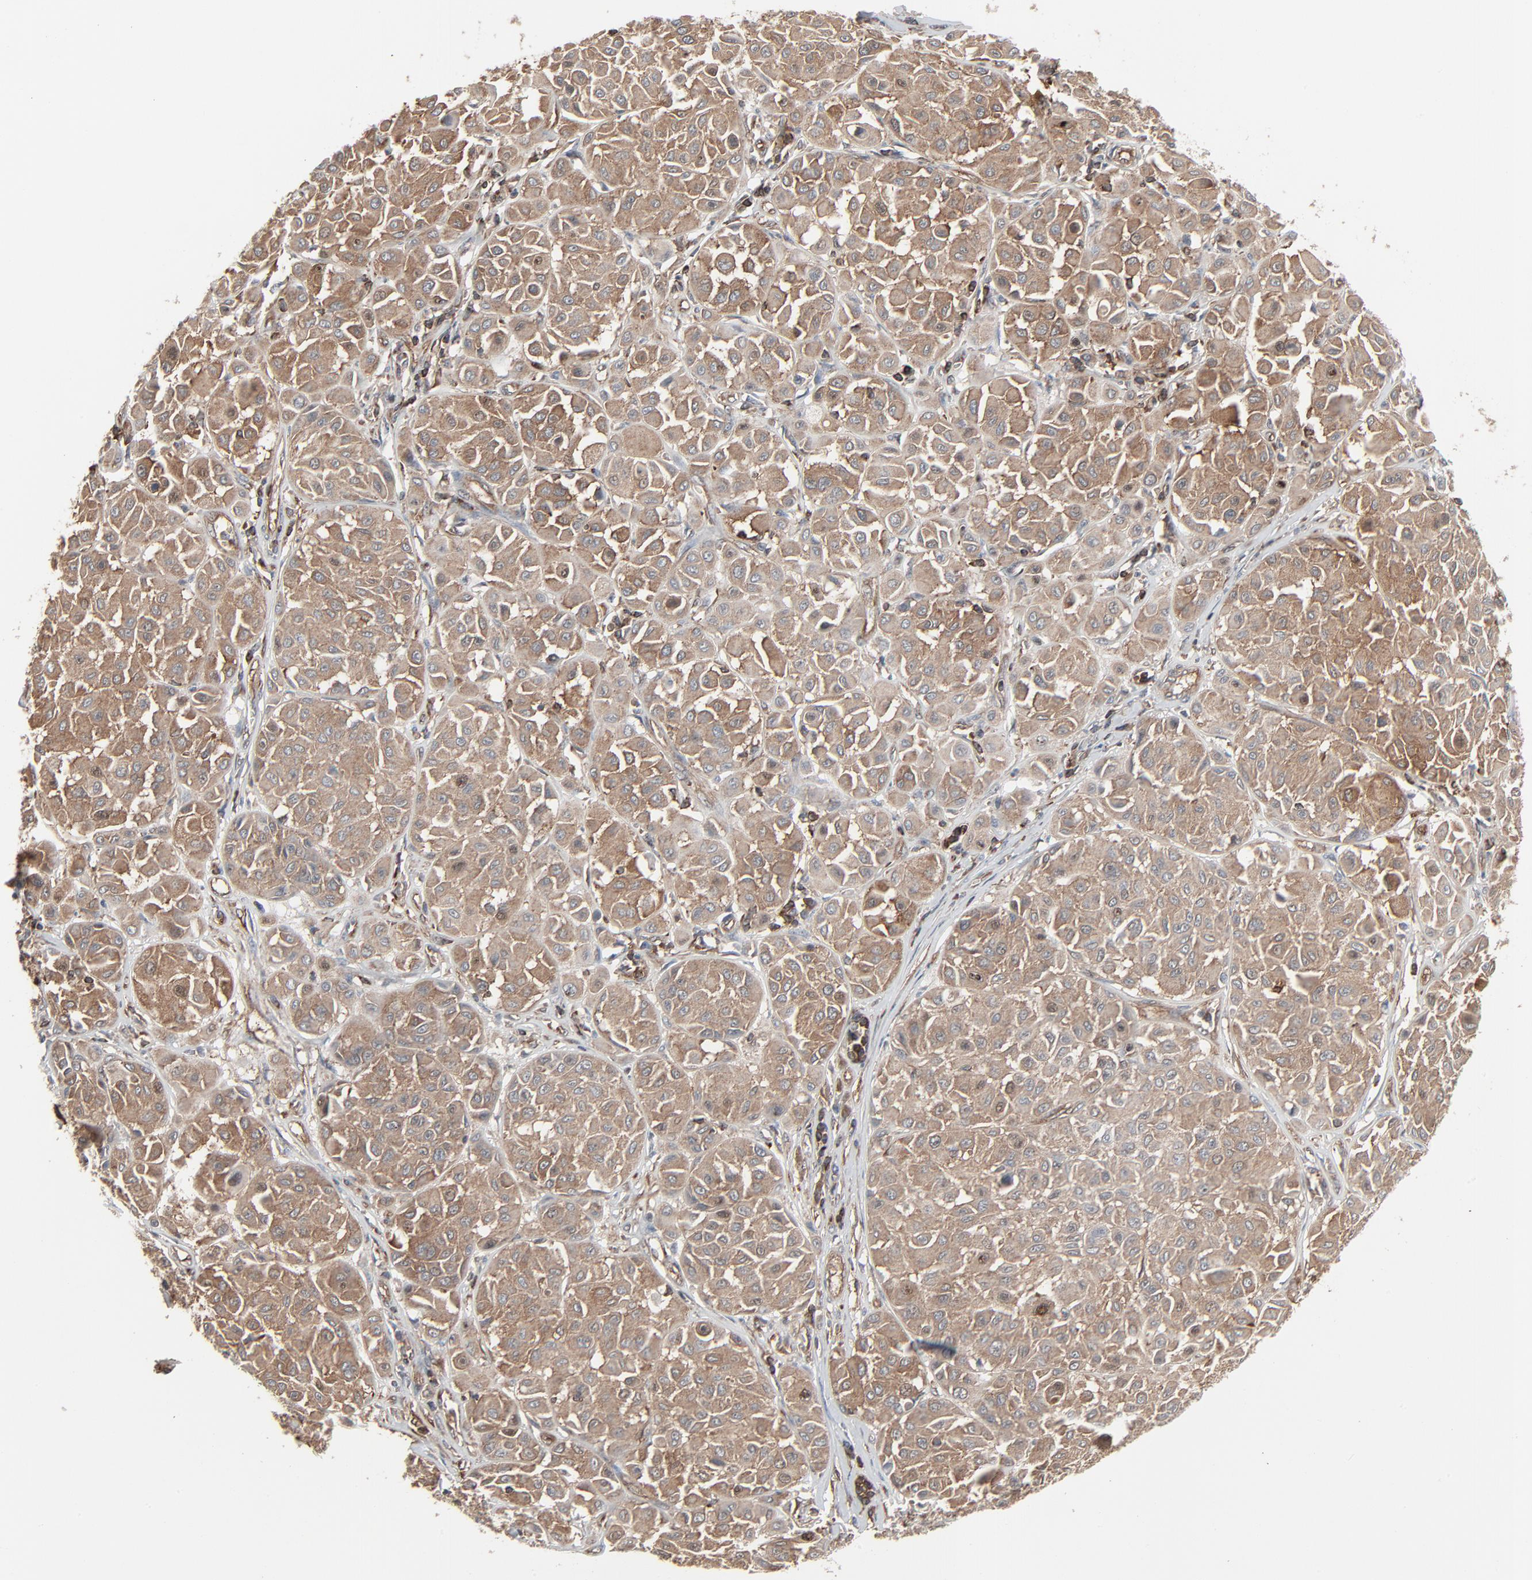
{"staining": {"intensity": "weak", "quantity": ">75%", "location": "cytoplasmic/membranous"}, "tissue": "melanoma", "cell_type": "Tumor cells", "image_type": "cancer", "snomed": [{"axis": "morphology", "description": "Malignant melanoma, Metastatic site"}, {"axis": "topography", "description": "Soft tissue"}], "caption": "Malignant melanoma (metastatic site) tissue exhibits weak cytoplasmic/membranous positivity in about >75% of tumor cells, visualized by immunohistochemistry.", "gene": "OPTN", "patient": {"sex": "male", "age": 41}}